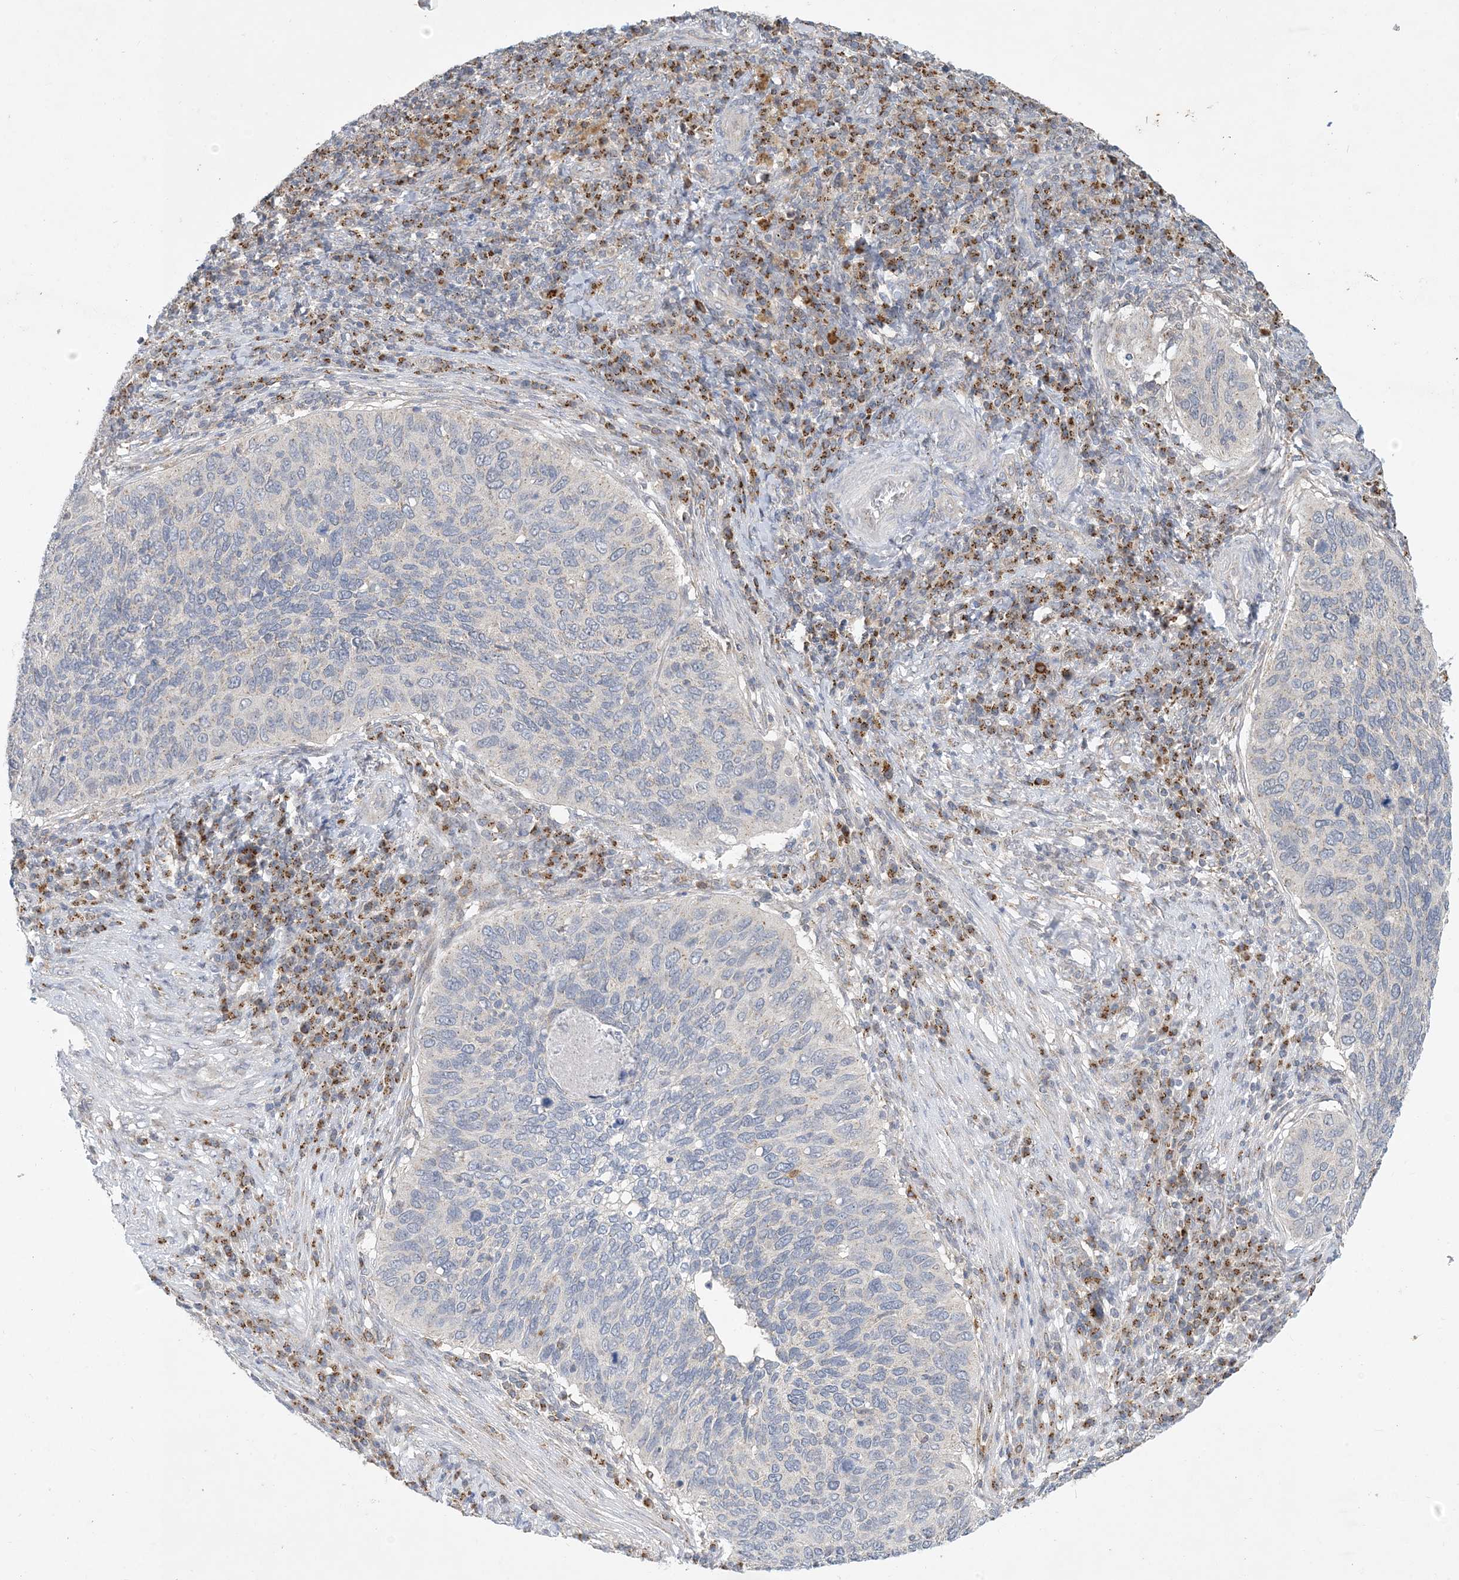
{"staining": {"intensity": "negative", "quantity": "none", "location": "none"}, "tissue": "cervical cancer", "cell_type": "Tumor cells", "image_type": "cancer", "snomed": [{"axis": "morphology", "description": "Squamous cell carcinoma, NOS"}, {"axis": "topography", "description": "Cervix"}], "caption": "A micrograph of cervical squamous cell carcinoma stained for a protein reveals no brown staining in tumor cells.", "gene": "CCDC14", "patient": {"sex": "female", "age": 38}}